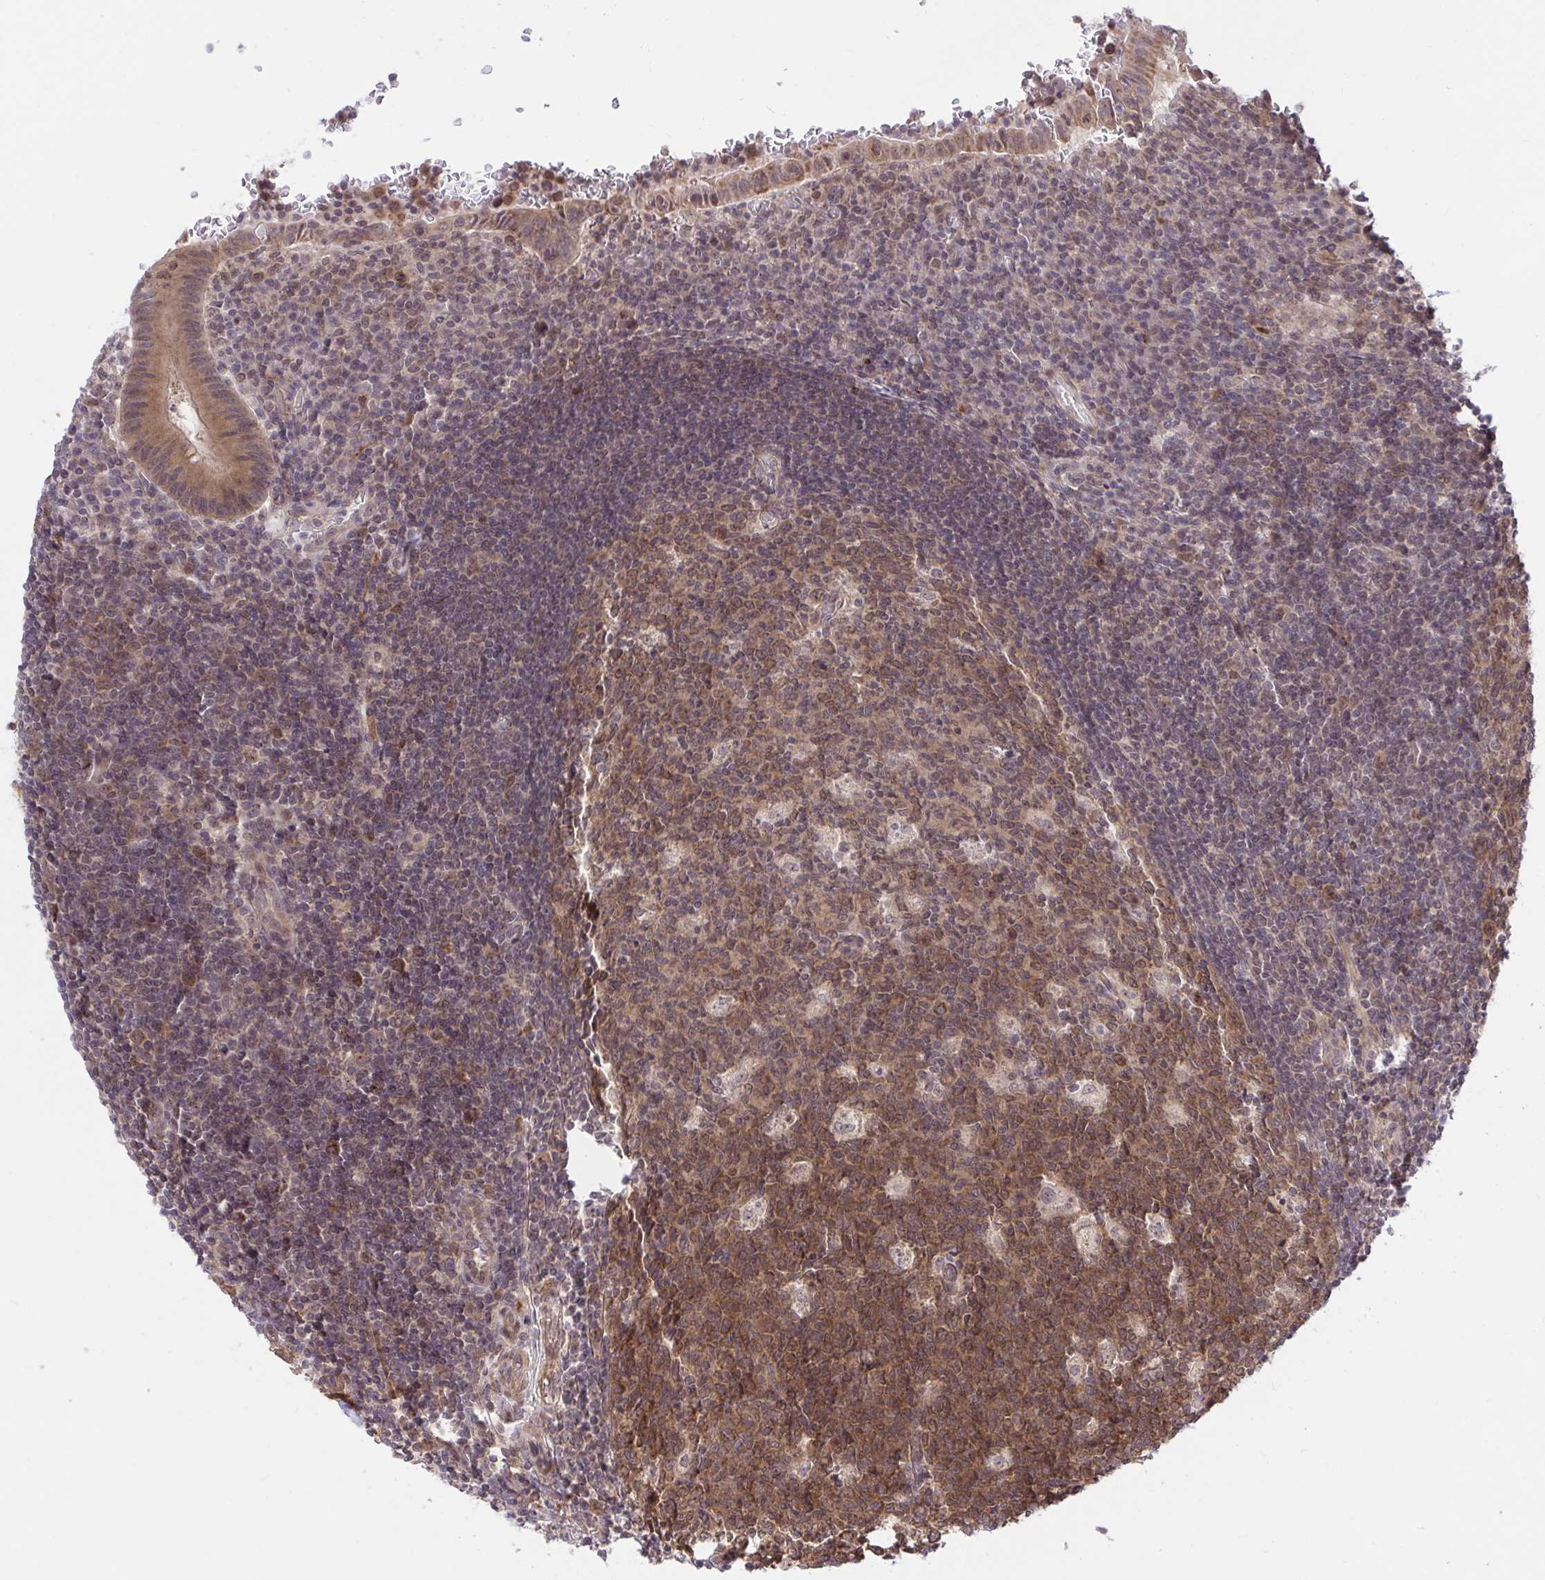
{"staining": {"intensity": "strong", "quantity": ">75%", "location": "cytoplasmic/membranous"}, "tissue": "appendix", "cell_type": "Glandular cells", "image_type": "normal", "snomed": [{"axis": "morphology", "description": "Normal tissue, NOS"}, {"axis": "topography", "description": "Appendix"}], "caption": "The image demonstrates staining of normal appendix, revealing strong cytoplasmic/membranous protein positivity (brown color) within glandular cells.", "gene": "ERI1", "patient": {"sex": "male", "age": 18}}